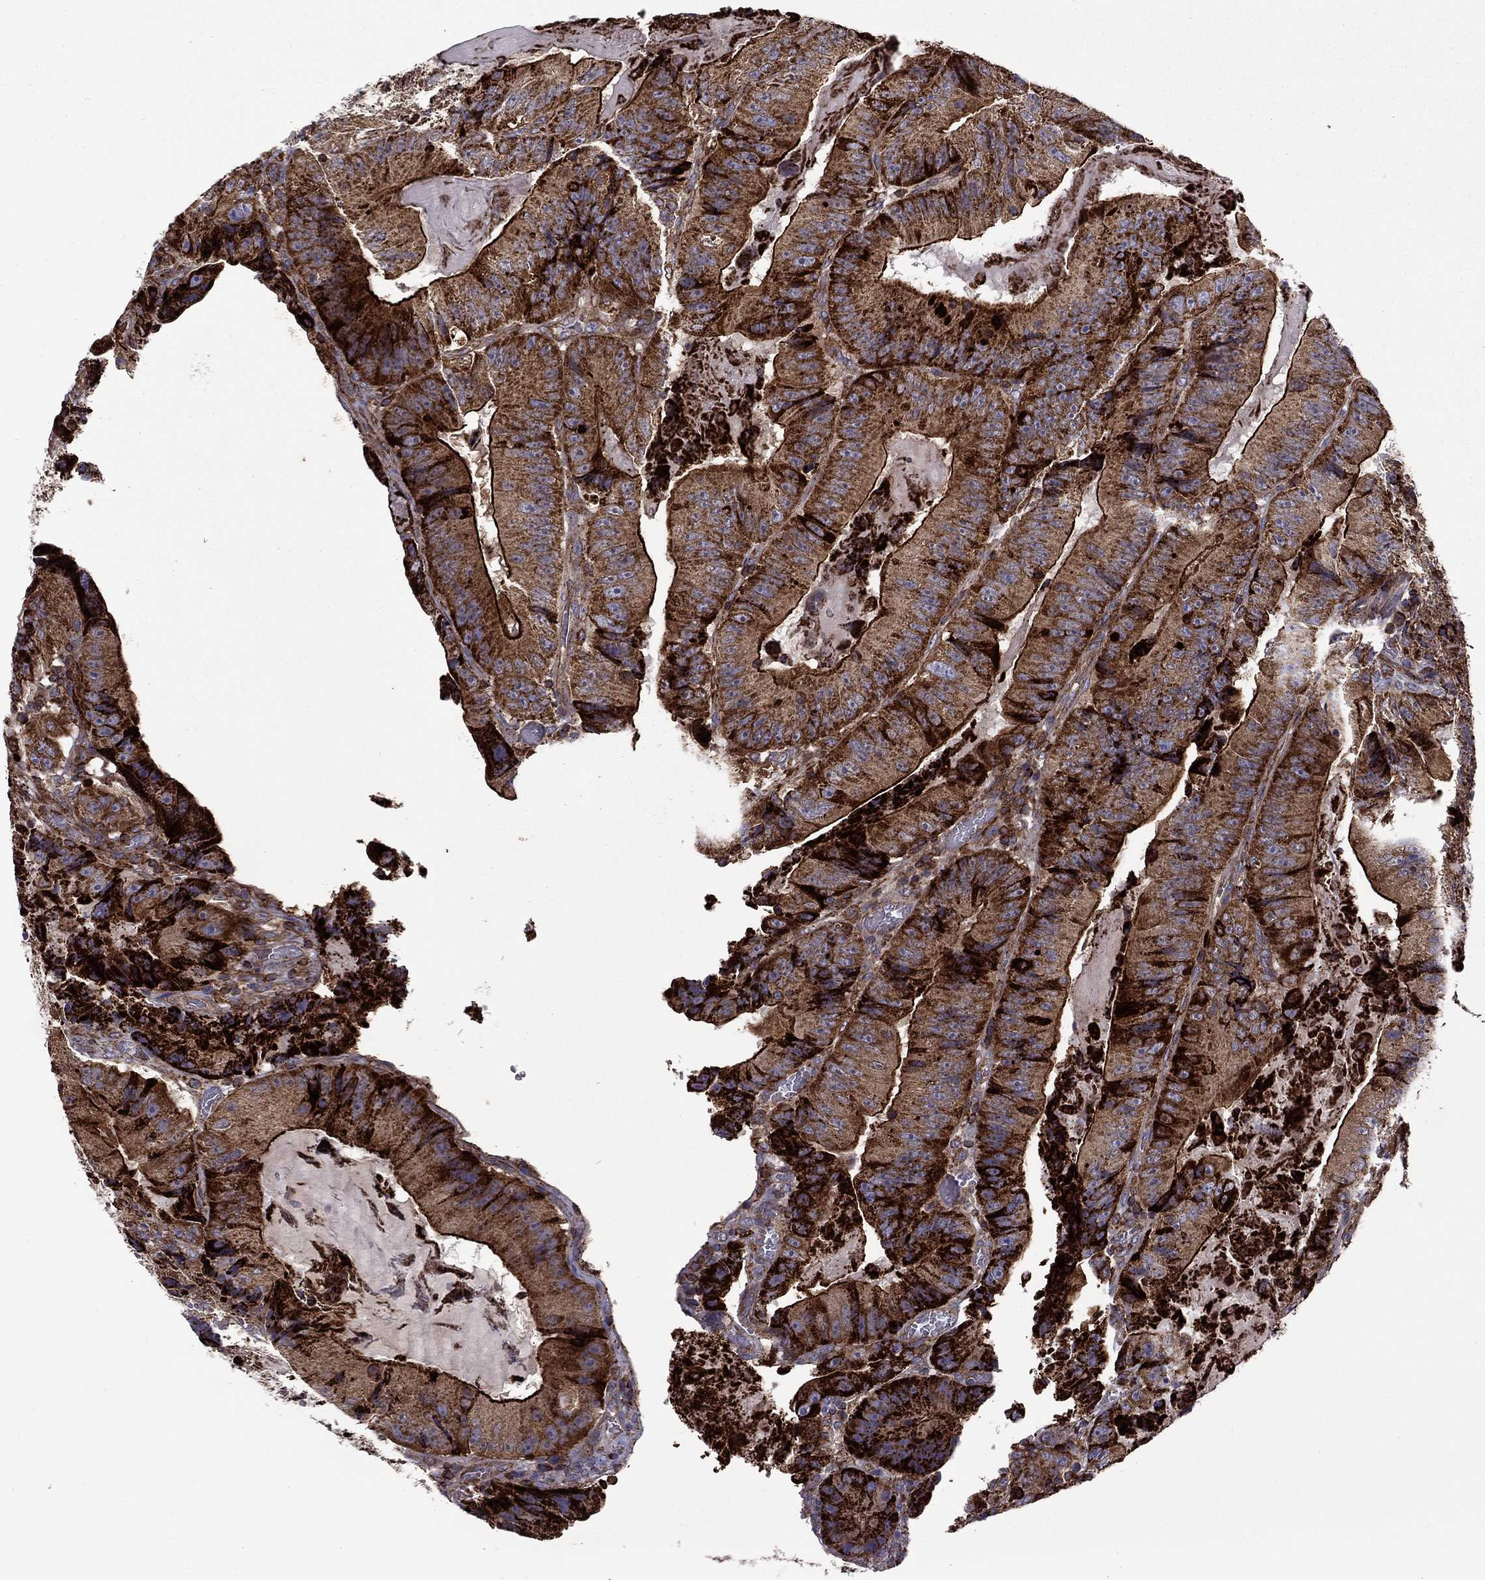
{"staining": {"intensity": "strong", "quantity": ">75%", "location": "cytoplasmic/membranous"}, "tissue": "colorectal cancer", "cell_type": "Tumor cells", "image_type": "cancer", "snomed": [{"axis": "morphology", "description": "Adenocarcinoma, NOS"}, {"axis": "topography", "description": "Colon"}], "caption": "A brown stain labels strong cytoplasmic/membranous staining of a protein in adenocarcinoma (colorectal) tumor cells.", "gene": "ALG6", "patient": {"sex": "female", "age": 86}}